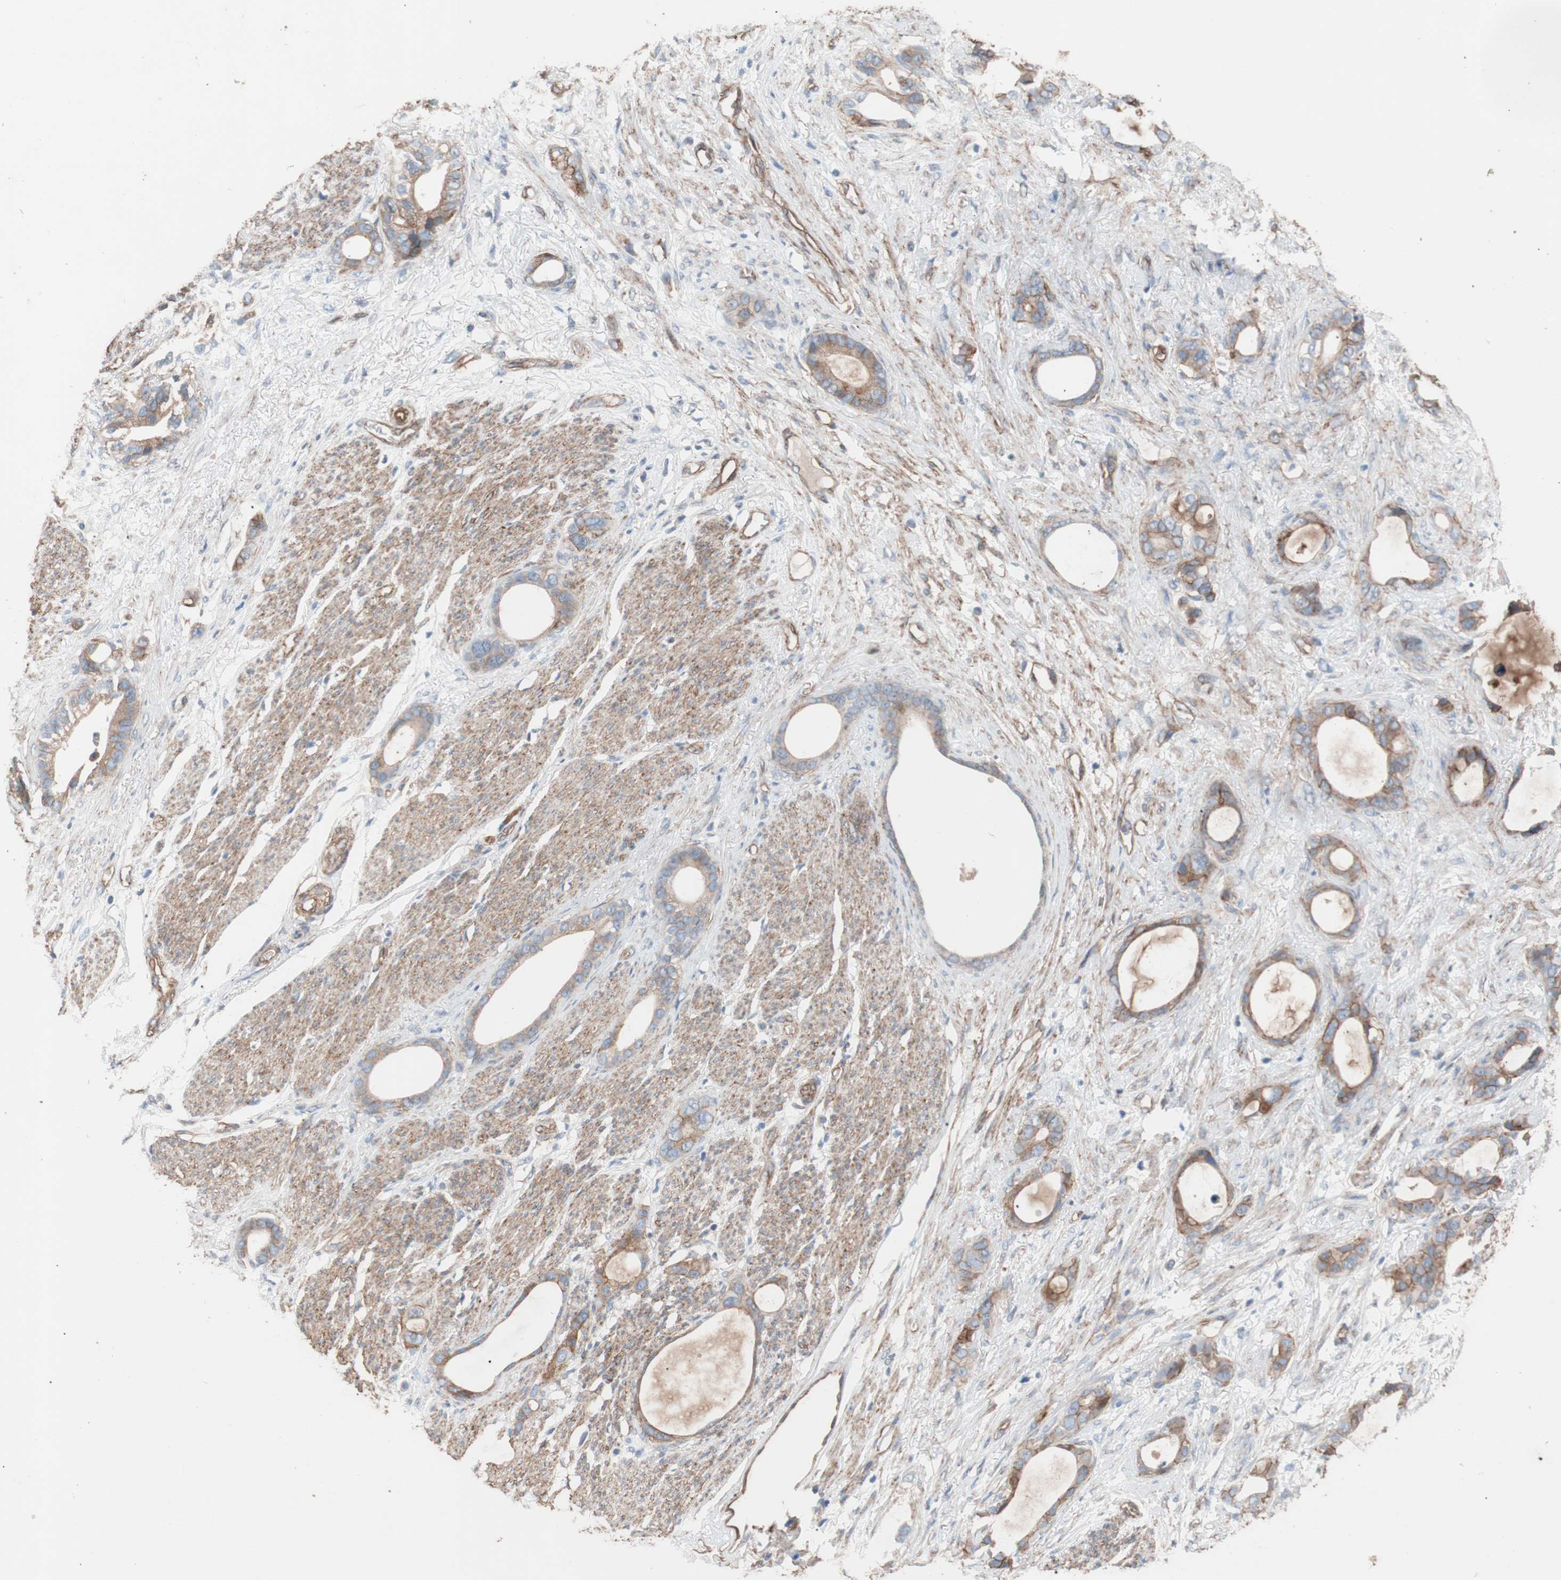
{"staining": {"intensity": "weak", "quantity": "25%-75%", "location": "cytoplasmic/membranous"}, "tissue": "stomach cancer", "cell_type": "Tumor cells", "image_type": "cancer", "snomed": [{"axis": "morphology", "description": "Adenocarcinoma, NOS"}, {"axis": "topography", "description": "Stomach"}], "caption": "Weak cytoplasmic/membranous expression is identified in approximately 25%-75% of tumor cells in stomach cancer (adenocarcinoma).", "gene": "SPINT1", "patient": {"sex": "female", "age": 75}}